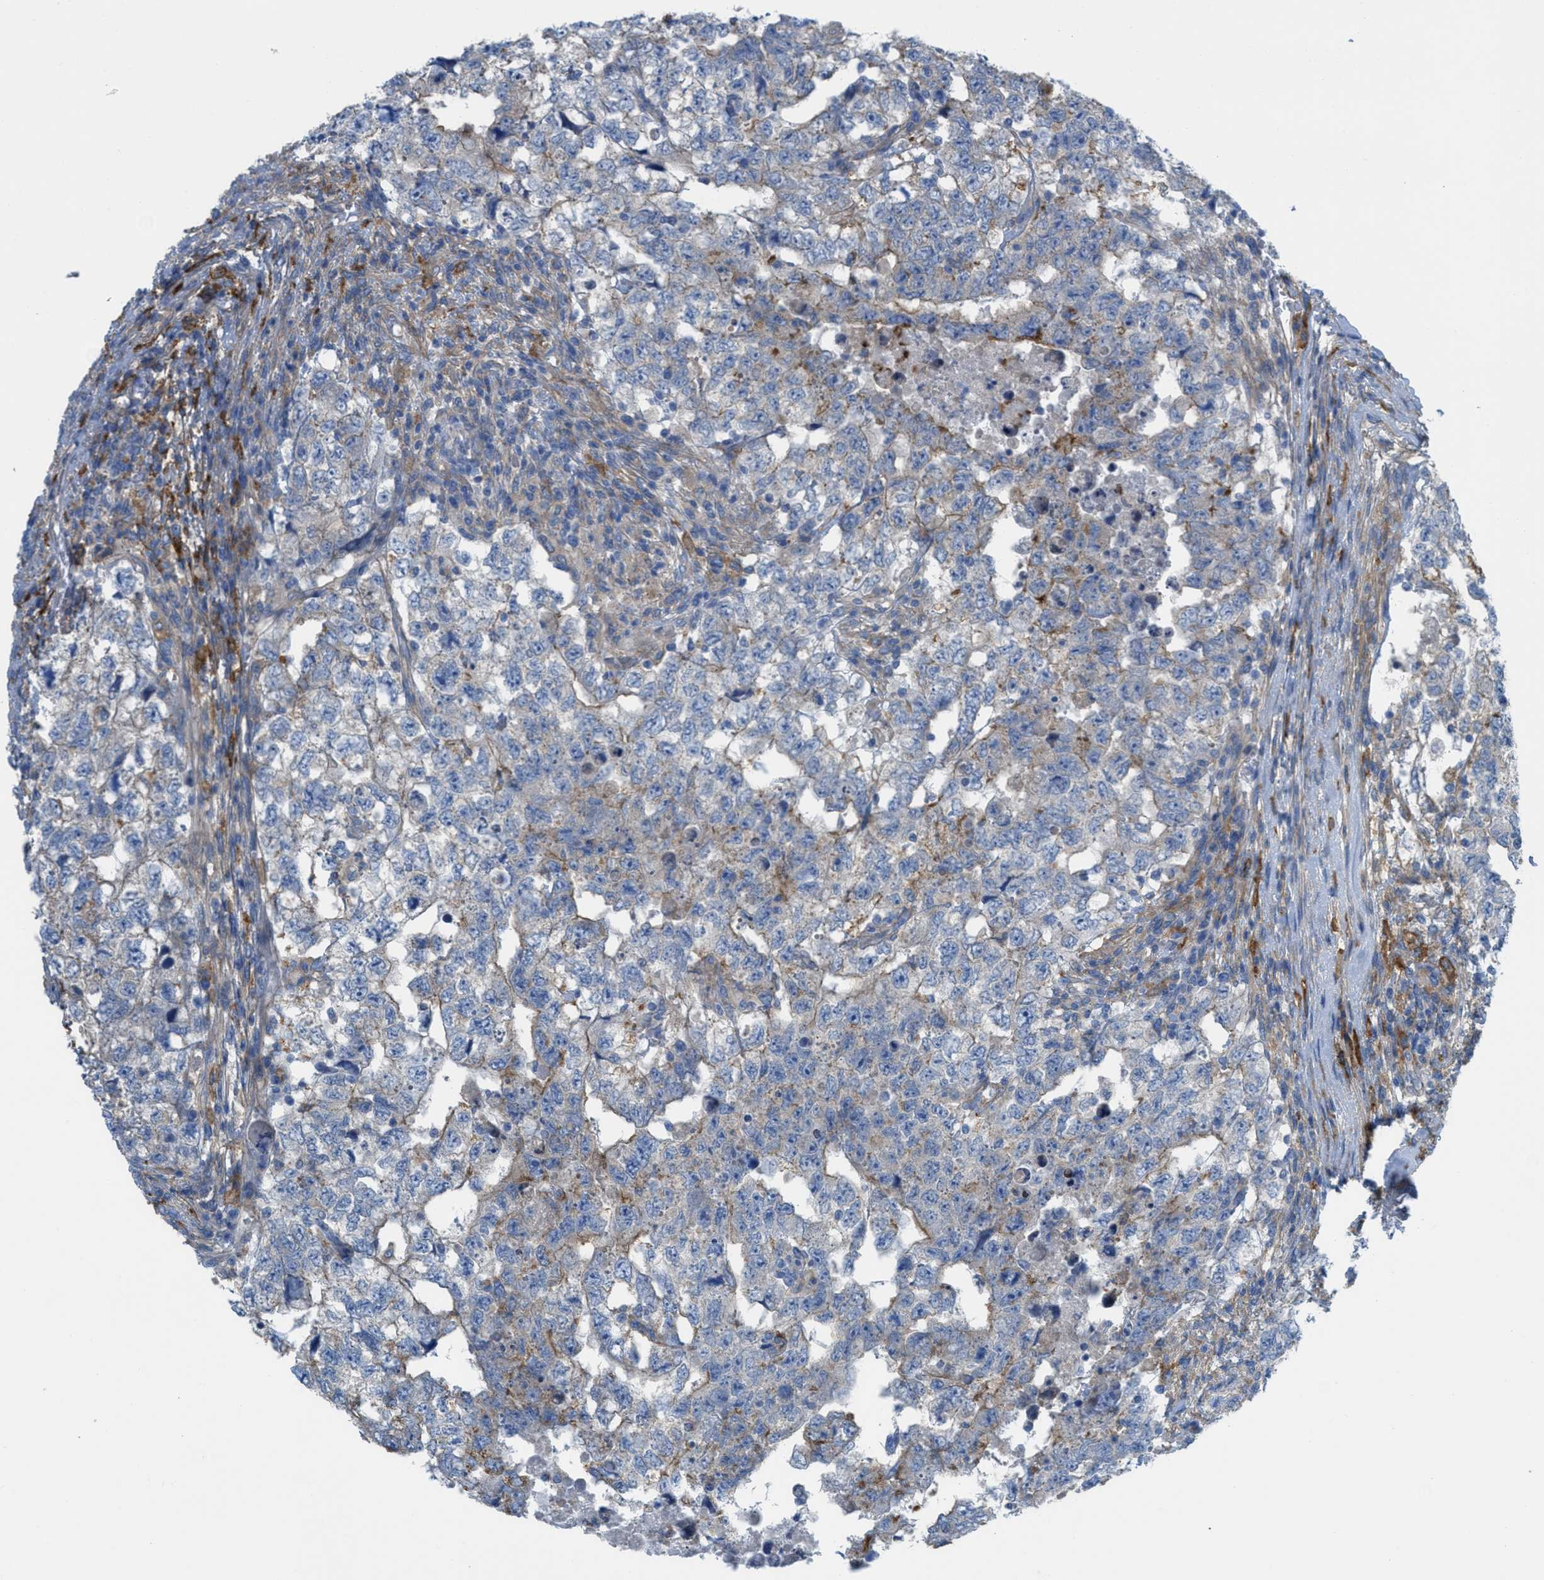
{"staining": {"intensity": "negative", "quantity": "none", "location": "none"}, "tissue": "testis cancer", "cell_type": "Tumor cells", "image_type": "cancer", "snomed": [{"axis": "morphology", "description": "Carcinoma, Embryonal, NOS"}, {"axis": "topography", "description": "Testis"}], "caption": "This is an immunohistochemistry (IHC) micrograph of human embryonal carcinoma (testis). There is no staining in tumor cells.", "gene": "EGFR", "patient": {"sex": "male", "age": 36}}